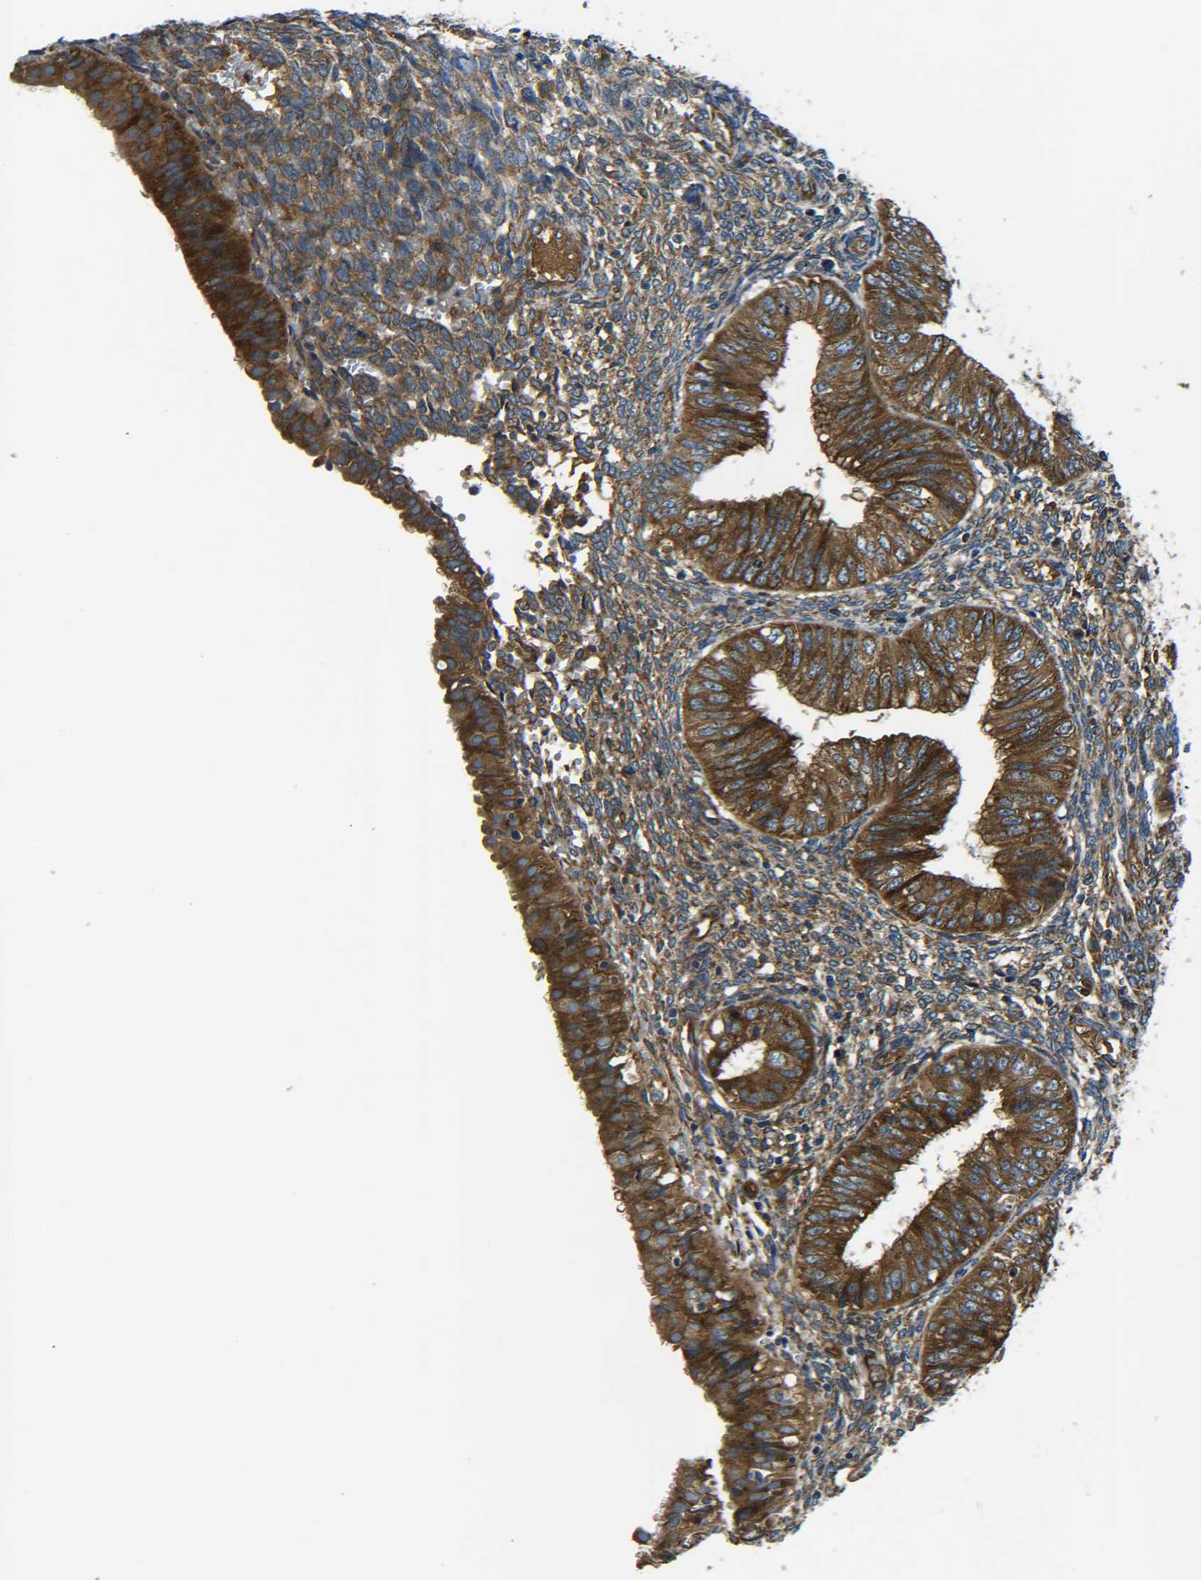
{"staining": {"intensity": "strong", "quantity": ">75%", "location": "cytoplasmic/membranous"}, "tissue": "endometrial cancer", "cell_type": "Tumor cells", "image_type": "cancer", "snomed": [{"axis": "morphology", "description": "Normal tissue, NOS"}, {"axis": "morphology", "description": "Adenocarcinoma, NOS"}, {"axis": "topography", "description": "Endometrium"}], "caption": "Human endometrial cancer (adenocarcinoma) stained with a brown dye exhibits strong cytoplasmic/membranous positive positivity in approximately >75% of tumor cells.", "gene": "PREB", "patient": {"sex": "female", "age": 53}}